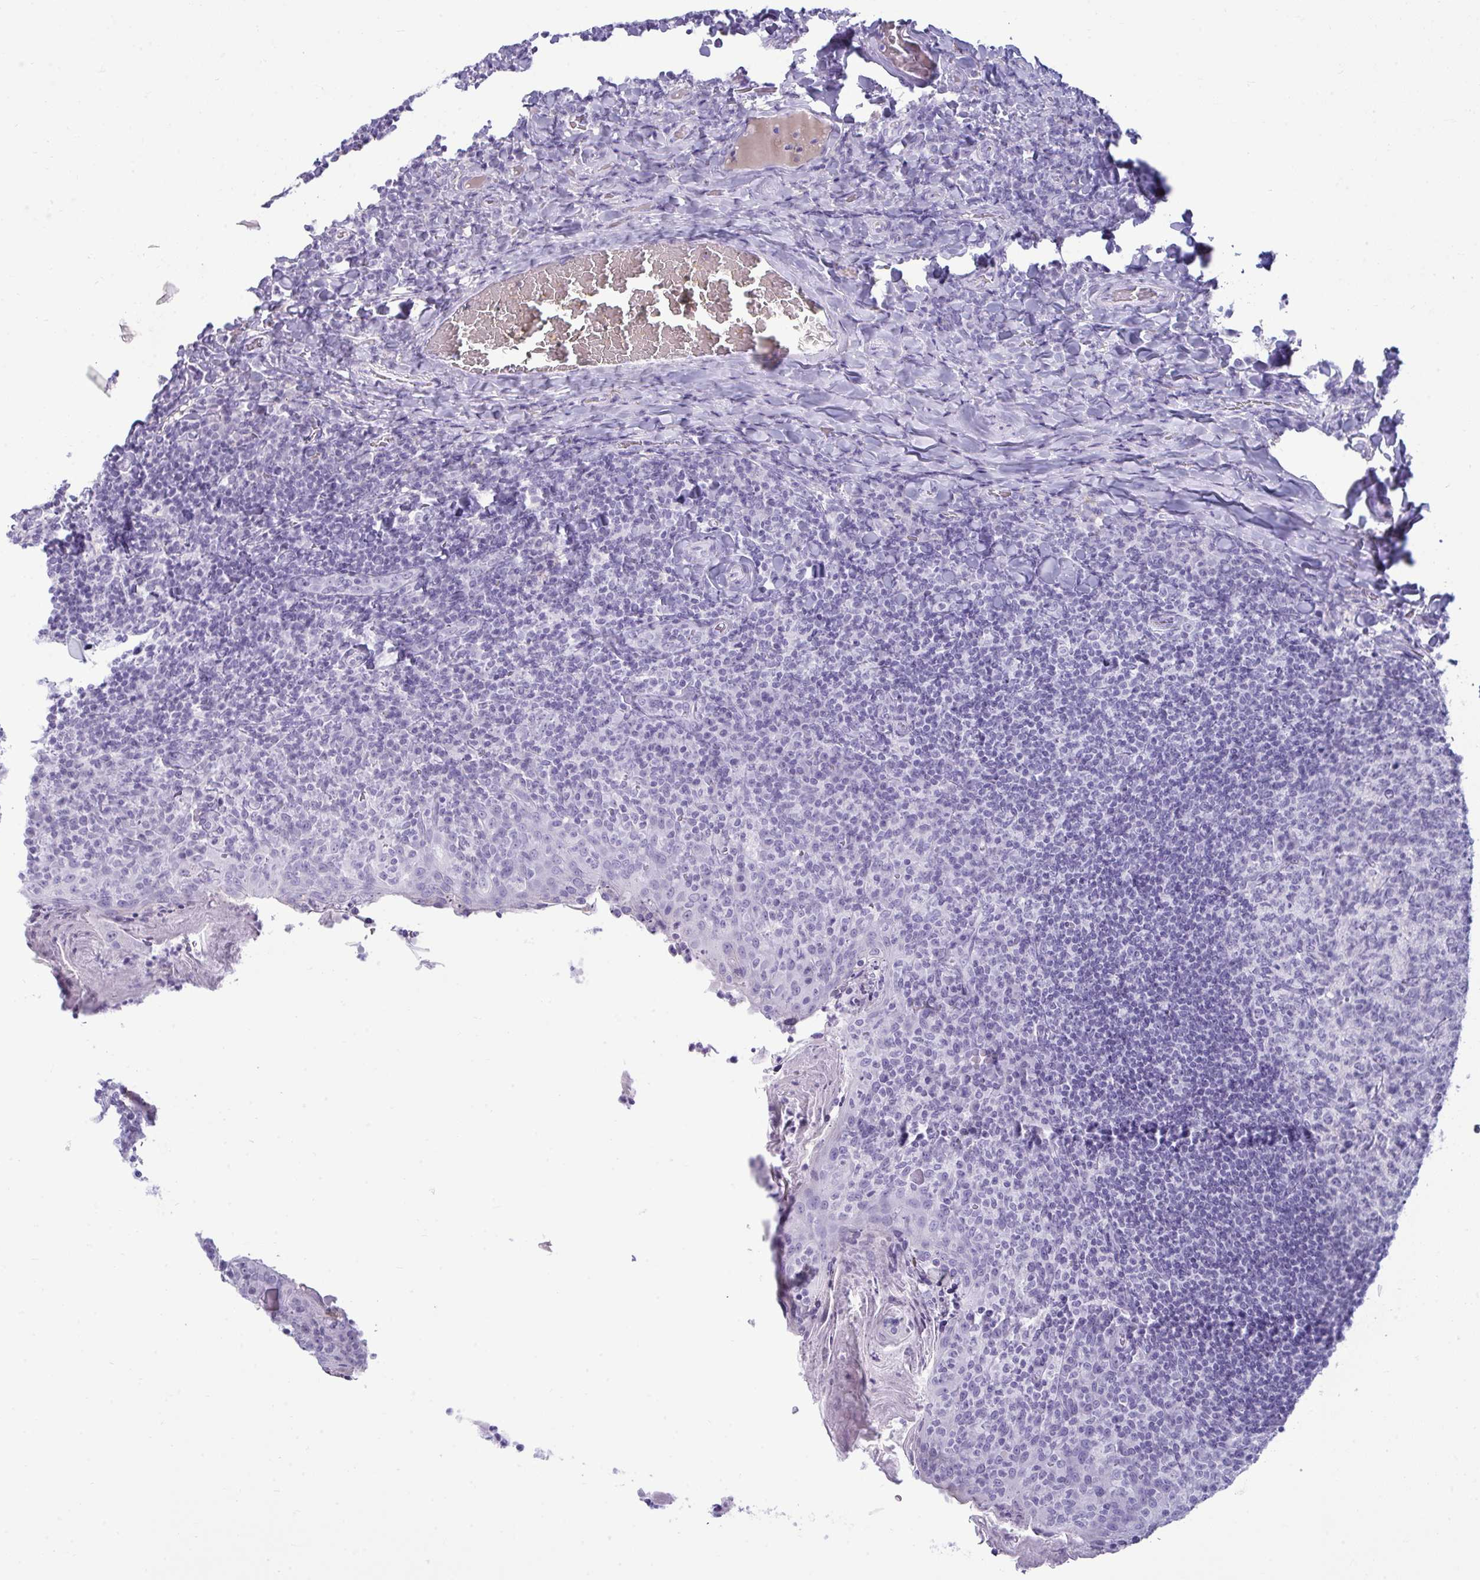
{"staining": {"intensity": "negative", "quantity": "none", "location": "none"}, "tissue": "tonsil", "cell_type": "Germinal center cells", "image_type": "normal", "snomed": [{"axis": "morphology", "description": "Normal tissue, NOS"}, {"axis": "topography", "description": "Tonsil"}], "caption": "Immunohistochemistry (IHC) of unremarkable tonsil exhibits no expression in germinal center cells. (DAB immunohistochemistry, high magnification).", "gene": "ANKRD60", "patient": {"sex": "female", "age": 10}}